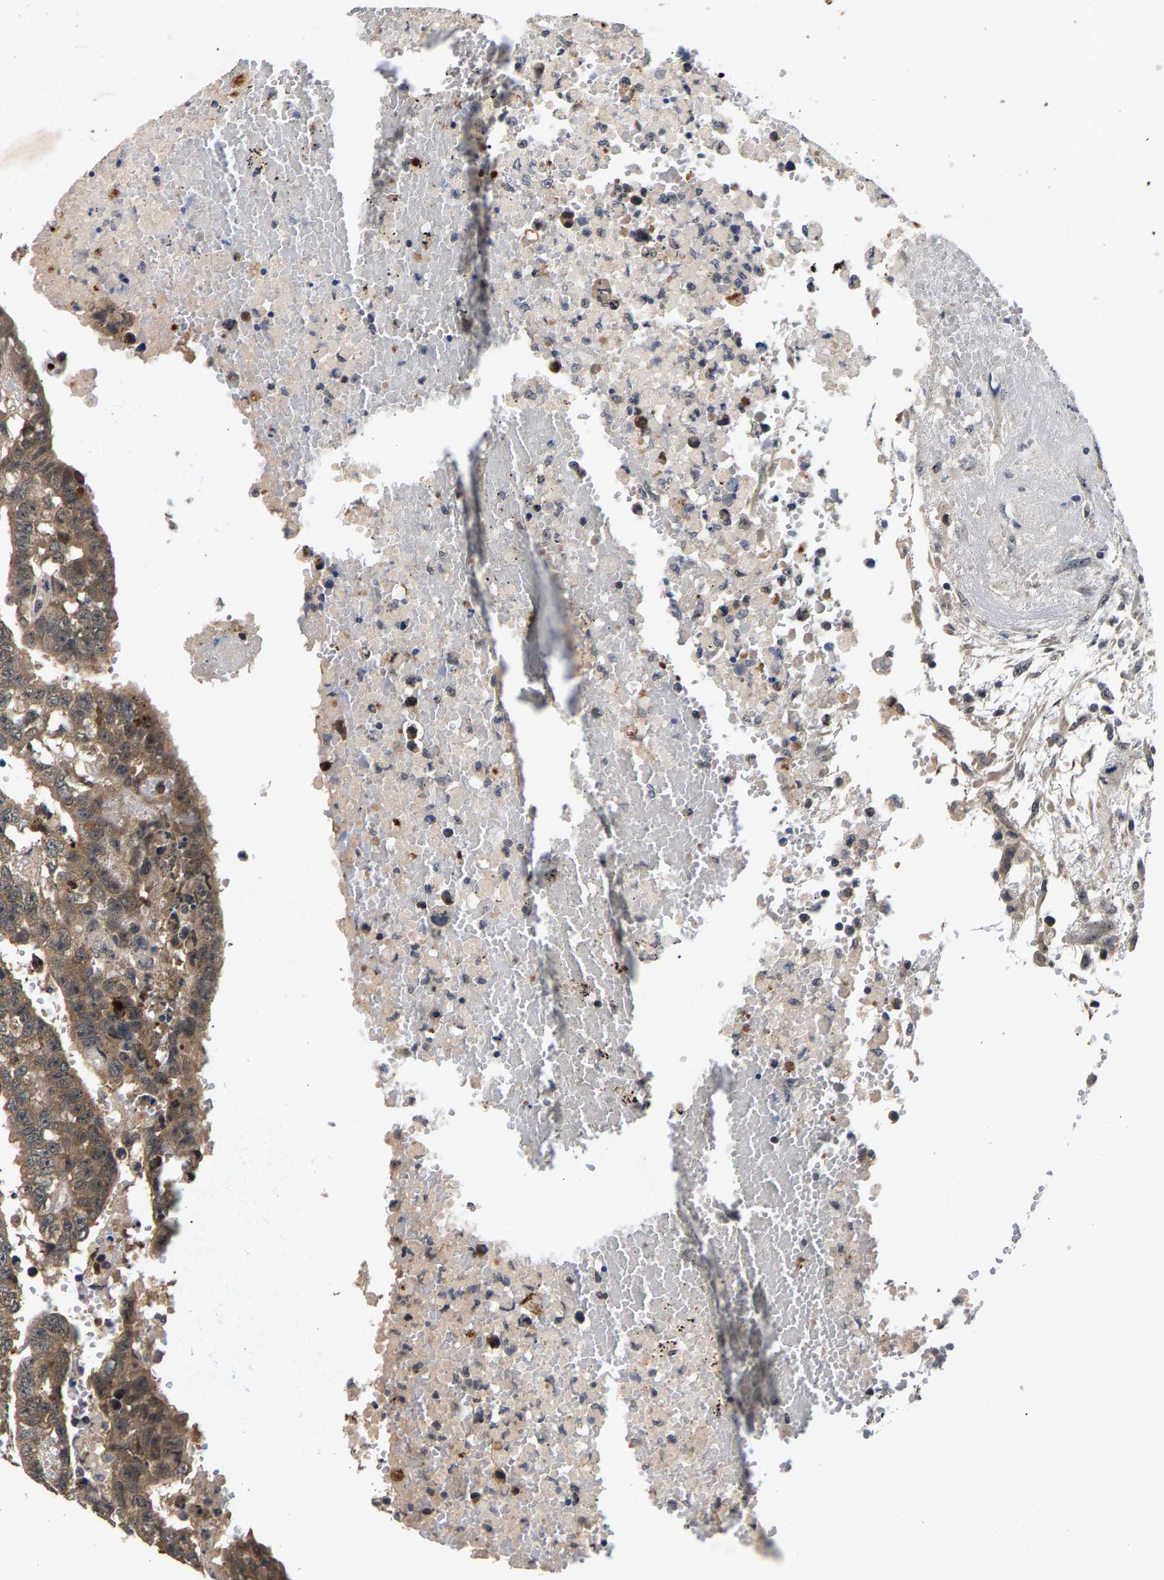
{"staining": {"intensity": "moderate", "quantity": ">75%", "location": "cytoplasmic/membranous"}, "tissue": "testis cancer", "cell_type": "Tumor cells", "image_type": "cancer", "snomed": [{"axis": "morphology", "description": "Carcinoma, Embryonal, NOS"}, {"axis": "topography", "description": "Testis"}], "caption": "This is a micrograph of immunohistochemistry staining of testis cancer (embryonal carcinoma), which shows moderate positivity in the cytoplasmic/membranous of tumor cells.", "gene": "RBM33", "patient": {"sex": "male", "age": 25}}